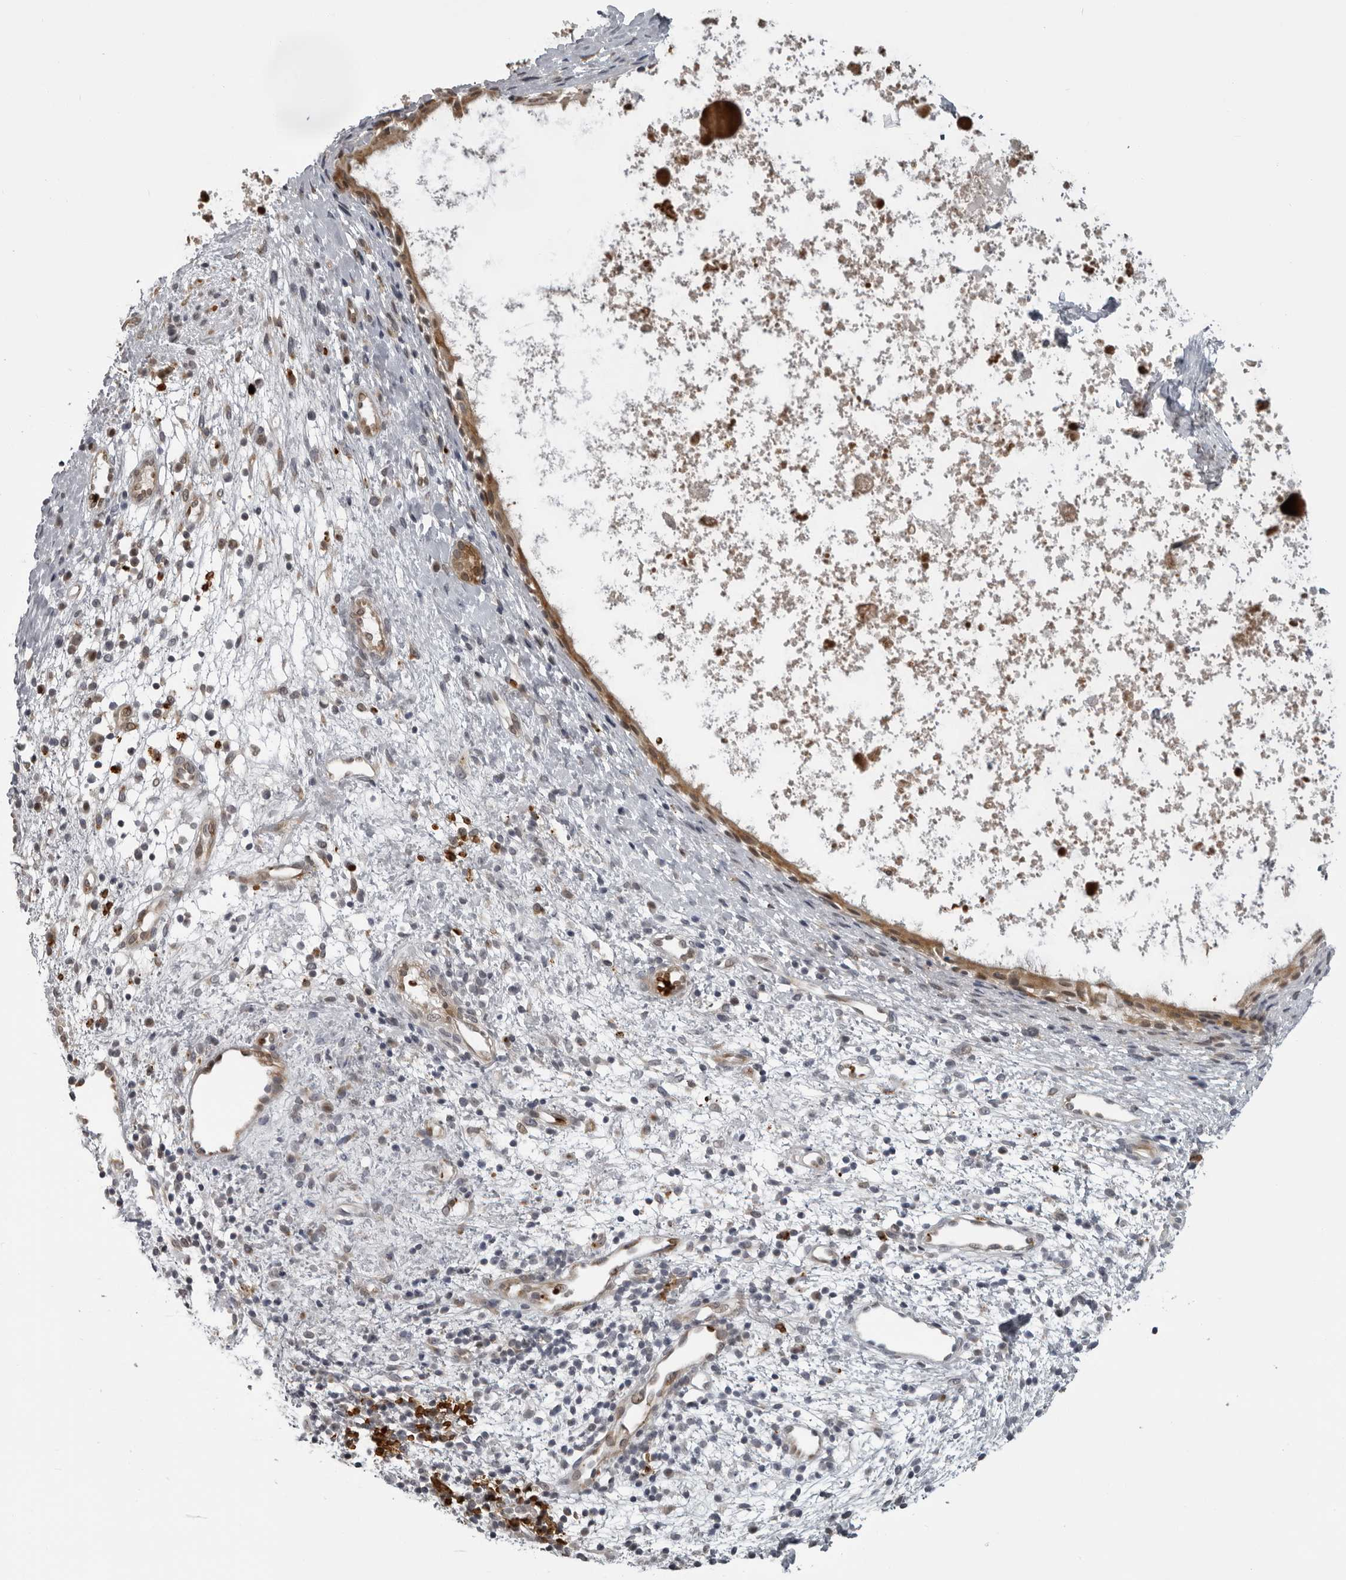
{"staining": {"intensity": "moderate", "quantity": ">75%", "location": "cytoplasmic/membranous"}, "tissue": "nasopharynx", "cell_type": "Respiratory epithelial cells", "image_type": "normal", "snomed": [{"axis": "morphology", "description": "Normal tissue, NOS"}, {"axis": "topography", "description": "Nasopharynx"}], "caption": "Brown immunohistochemical staining in benign human nasopharynx reveals moderate cytoplasmic/membranous staining in about >75% of respiratory epithelial cells.", "gene": "THOP1", "patient": {"sex": "male", "age": 22}}